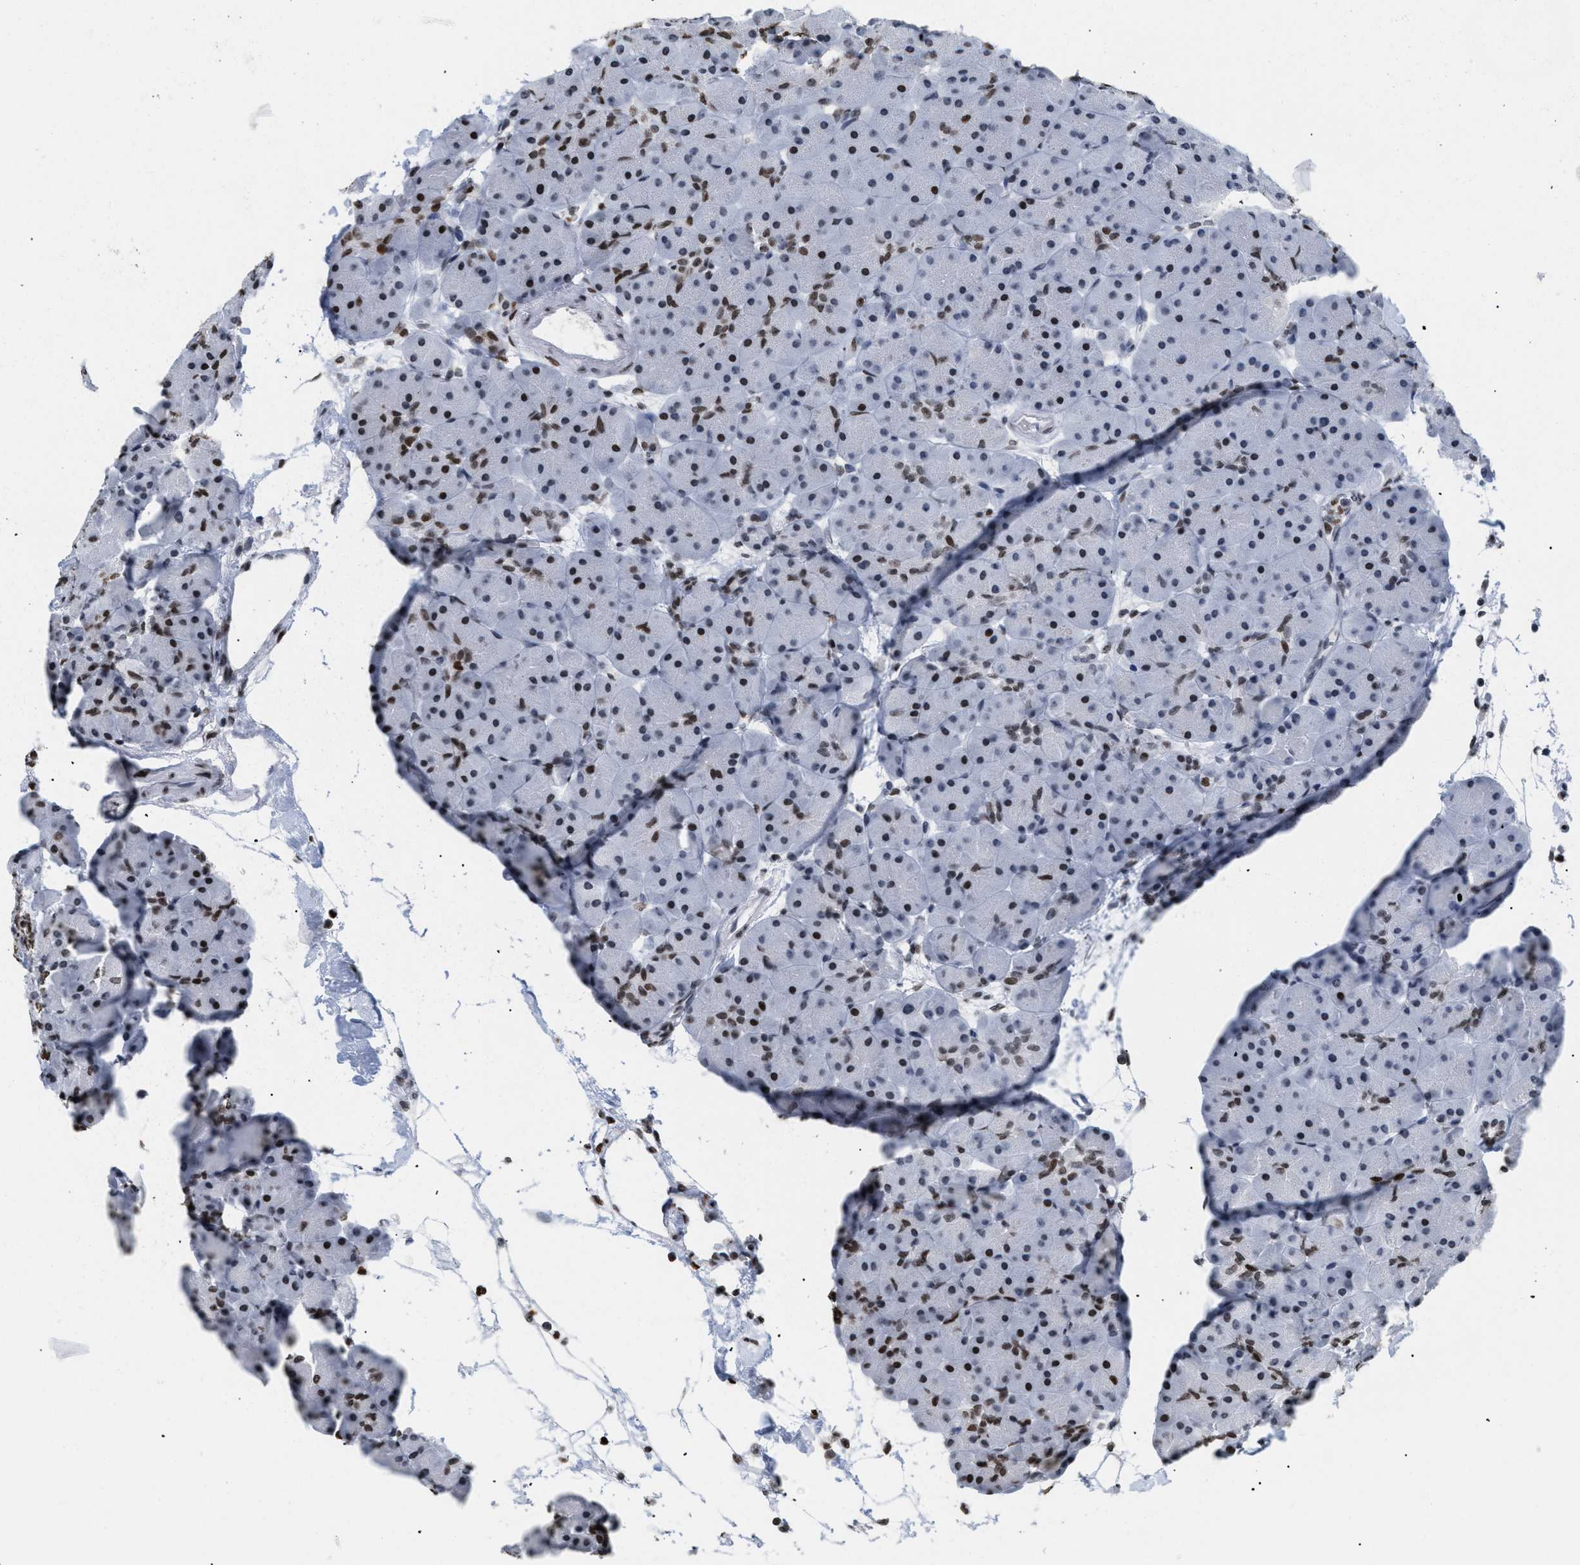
{"staining": {"intensity": "moderate", "quantity": "25%-75%", "location": "nuclear"}, "tissue": "pancreas", "cell_type": "Exocrine glandular cells", "image_type": "normal", "snomed": [{"axis": "morphology", "description": "Normal tissue, NOS"}, {"axis": "topography", "description": "Pancreas"}], "caption": "Immunohistochemical staining of normal human pancreas exhibits medium levels of moderate nuclear expression in approximately 25%-75% of exocrine glandular cells.", "gene": "HMGN2", "patient": {"sex": "male", "age": 66}}